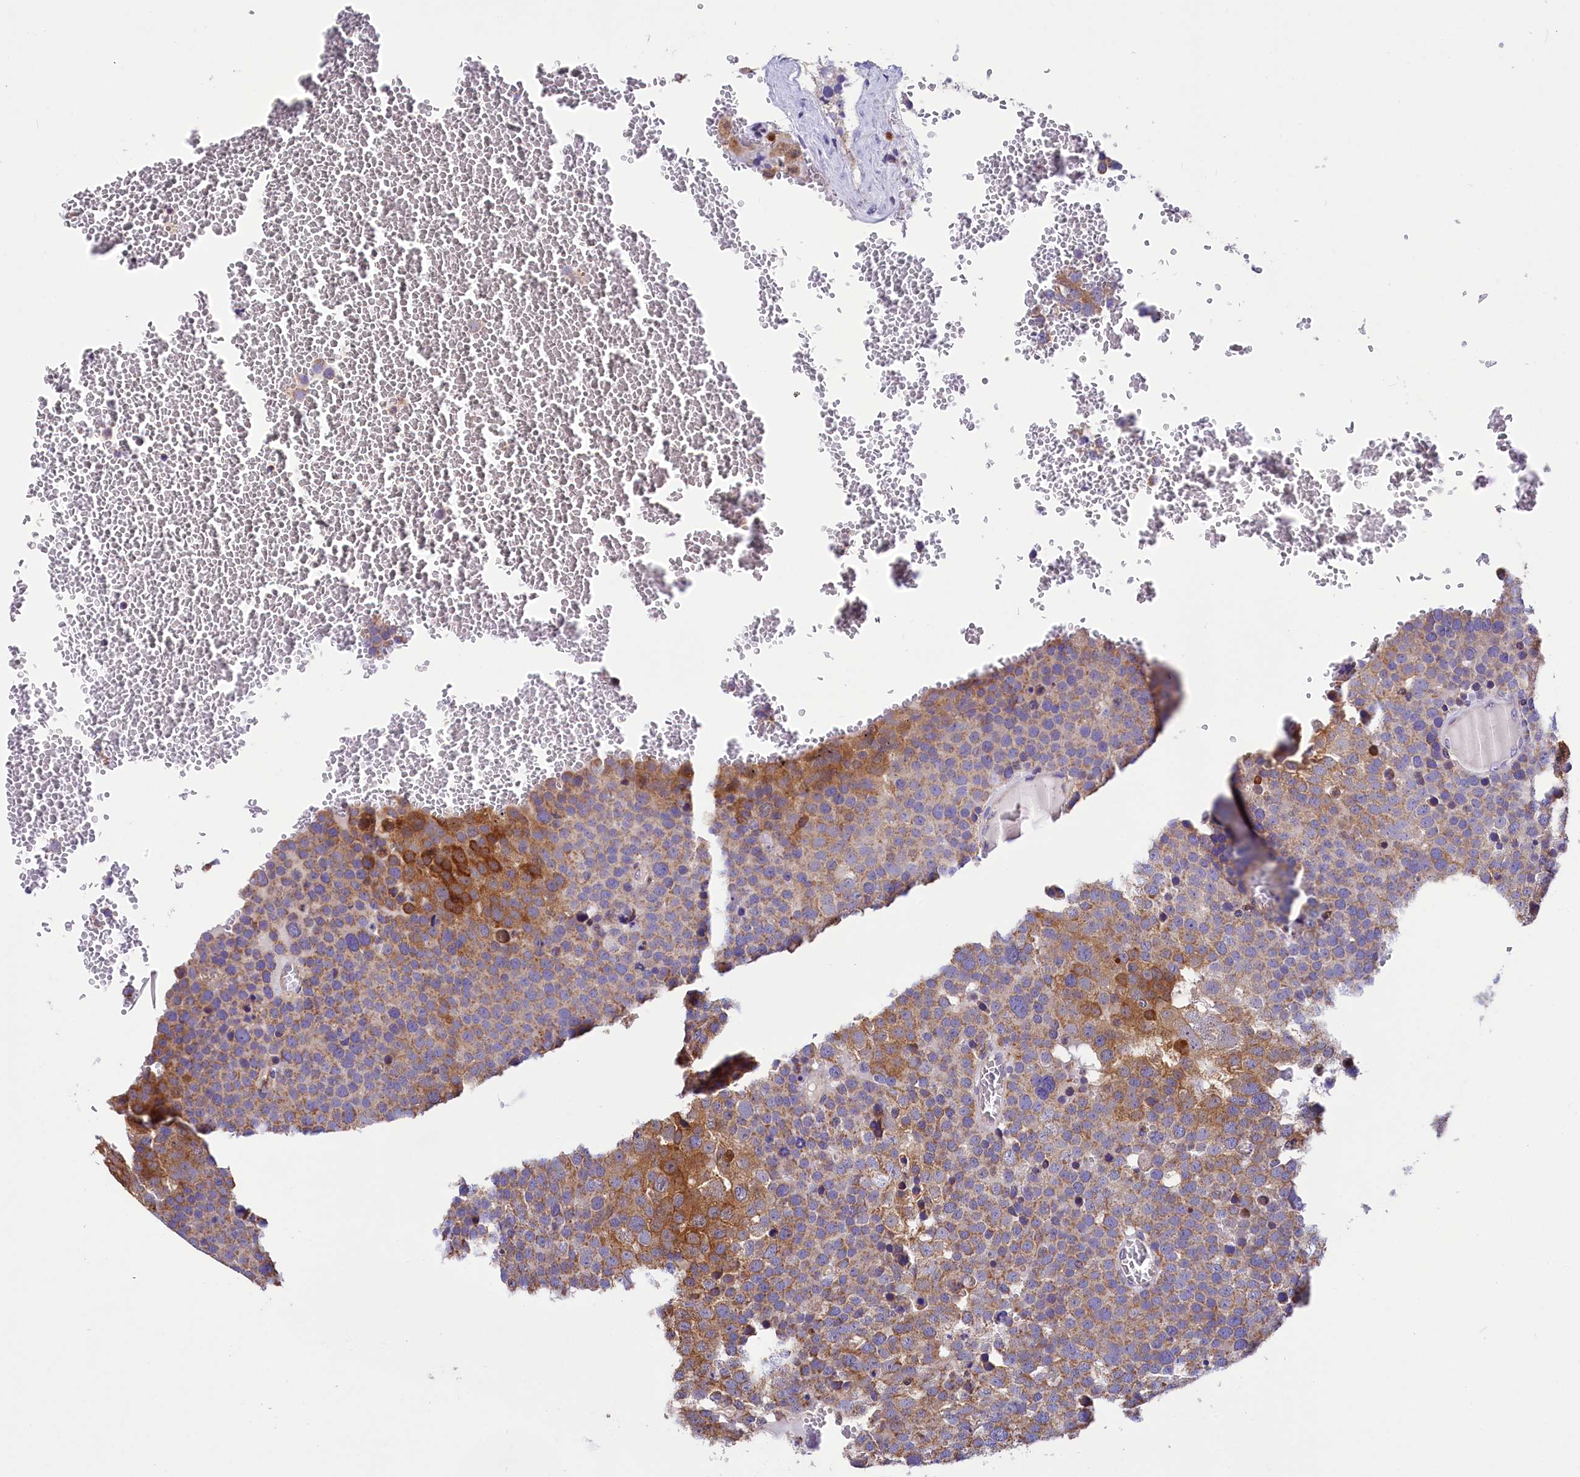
{"staining": {"intensity": "moderate", "quantity": "25%-75%", "location": "cytoplasmic/membranous"}, "tissue": "testis cancer", "cell_type": "Tumor cells", "image_type": "cancer", "snomed": [{"axis": "morphology", "description": "Seminoma, NOS"}, {"axis": "topography", "description": "Testis"}], "caption": "There is medium levels of moderate cytoplasmic/membranous expression in tumor cells of seminoma (testis), as demonstrated by immunohistochemical staining (brown color).", "gene": "TASOR2", "patient": {"sex": "male", "age": 71}}